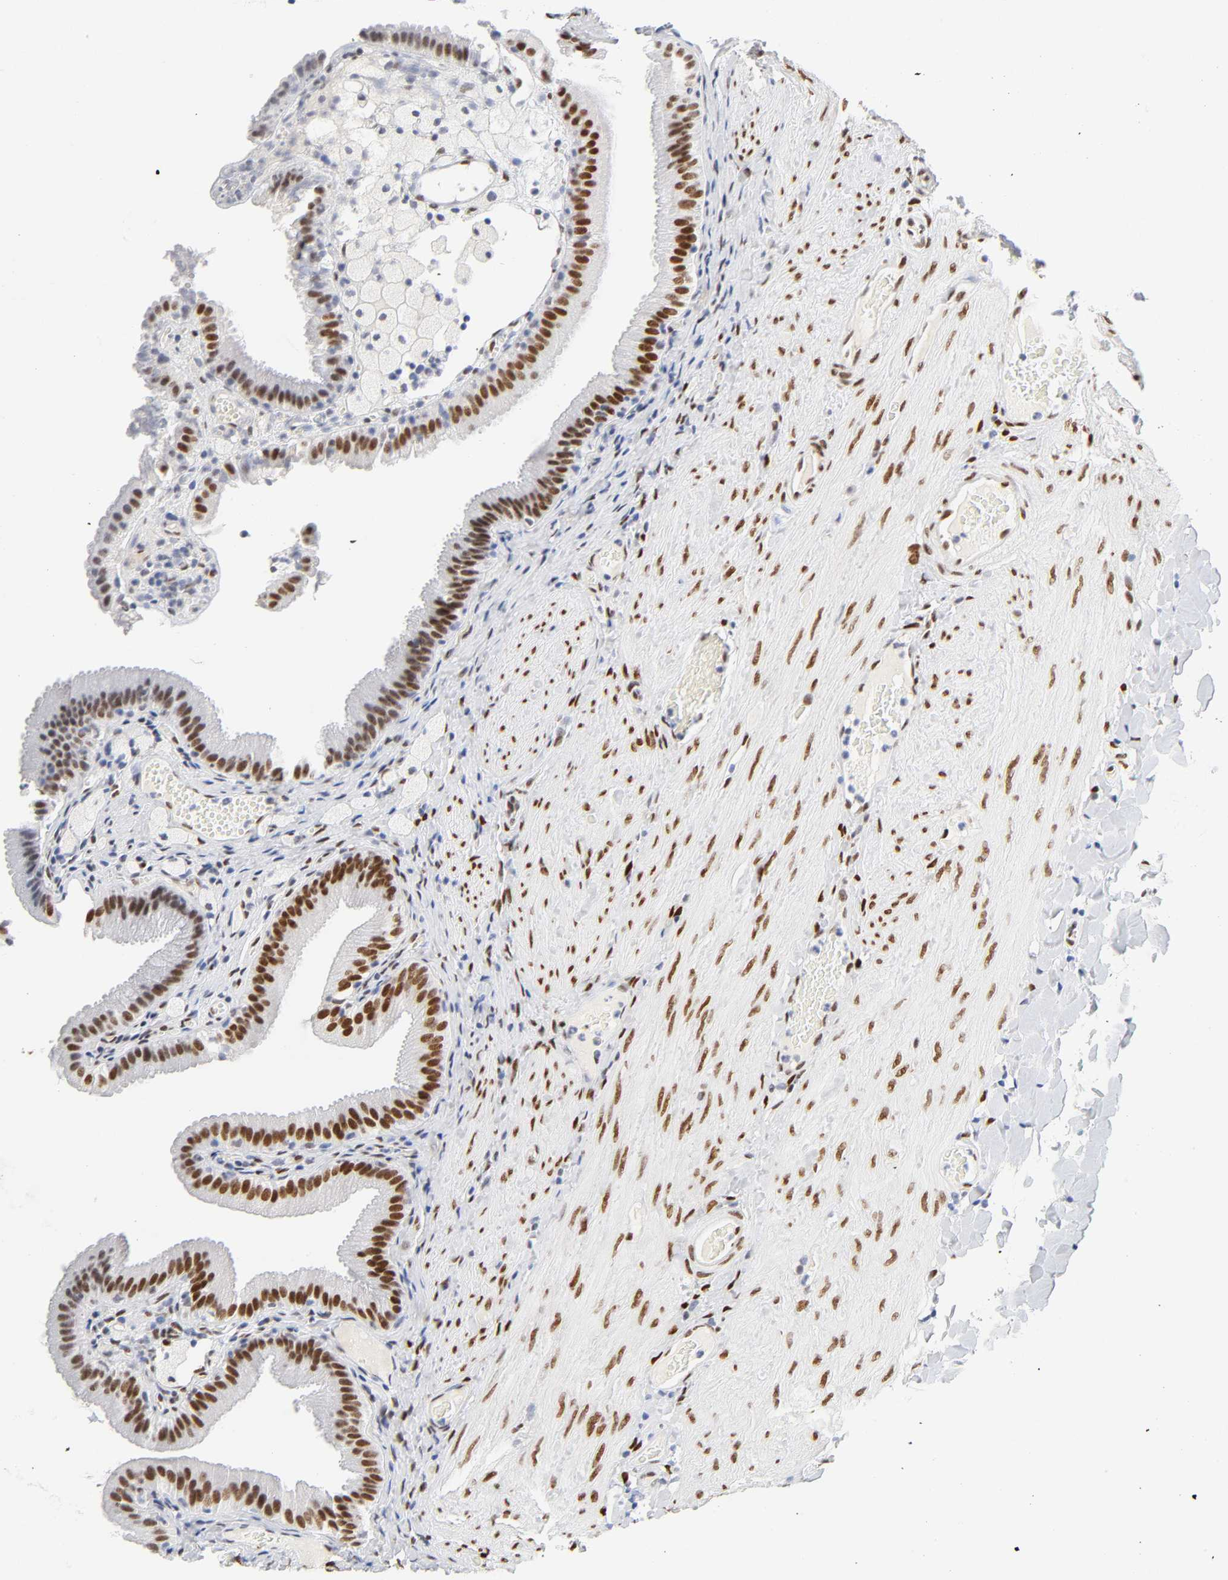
{"staining": {"intensity": "strong", "quantity": ">75%", "location": "nuclear"}, "tissue": "gallbladder", "cell_type": "Glandular cells", "image_type": "normal", "snomed": [{"axis": "morphology", "description": "Normal tissue, NOS"}, {"axis": "topography", "description": "Gallbladder"}], "caption": "Immunohistochemistry (IHC) image of normal gallbladder: gallbladder stained using IHC demonstrates high levels of strong protein expression localized specifically in the nuclear of glandular cells, appearing as a nuclear brown color.", "gene": "NFIC", "patient": {"sex": "female", "age": 24}}